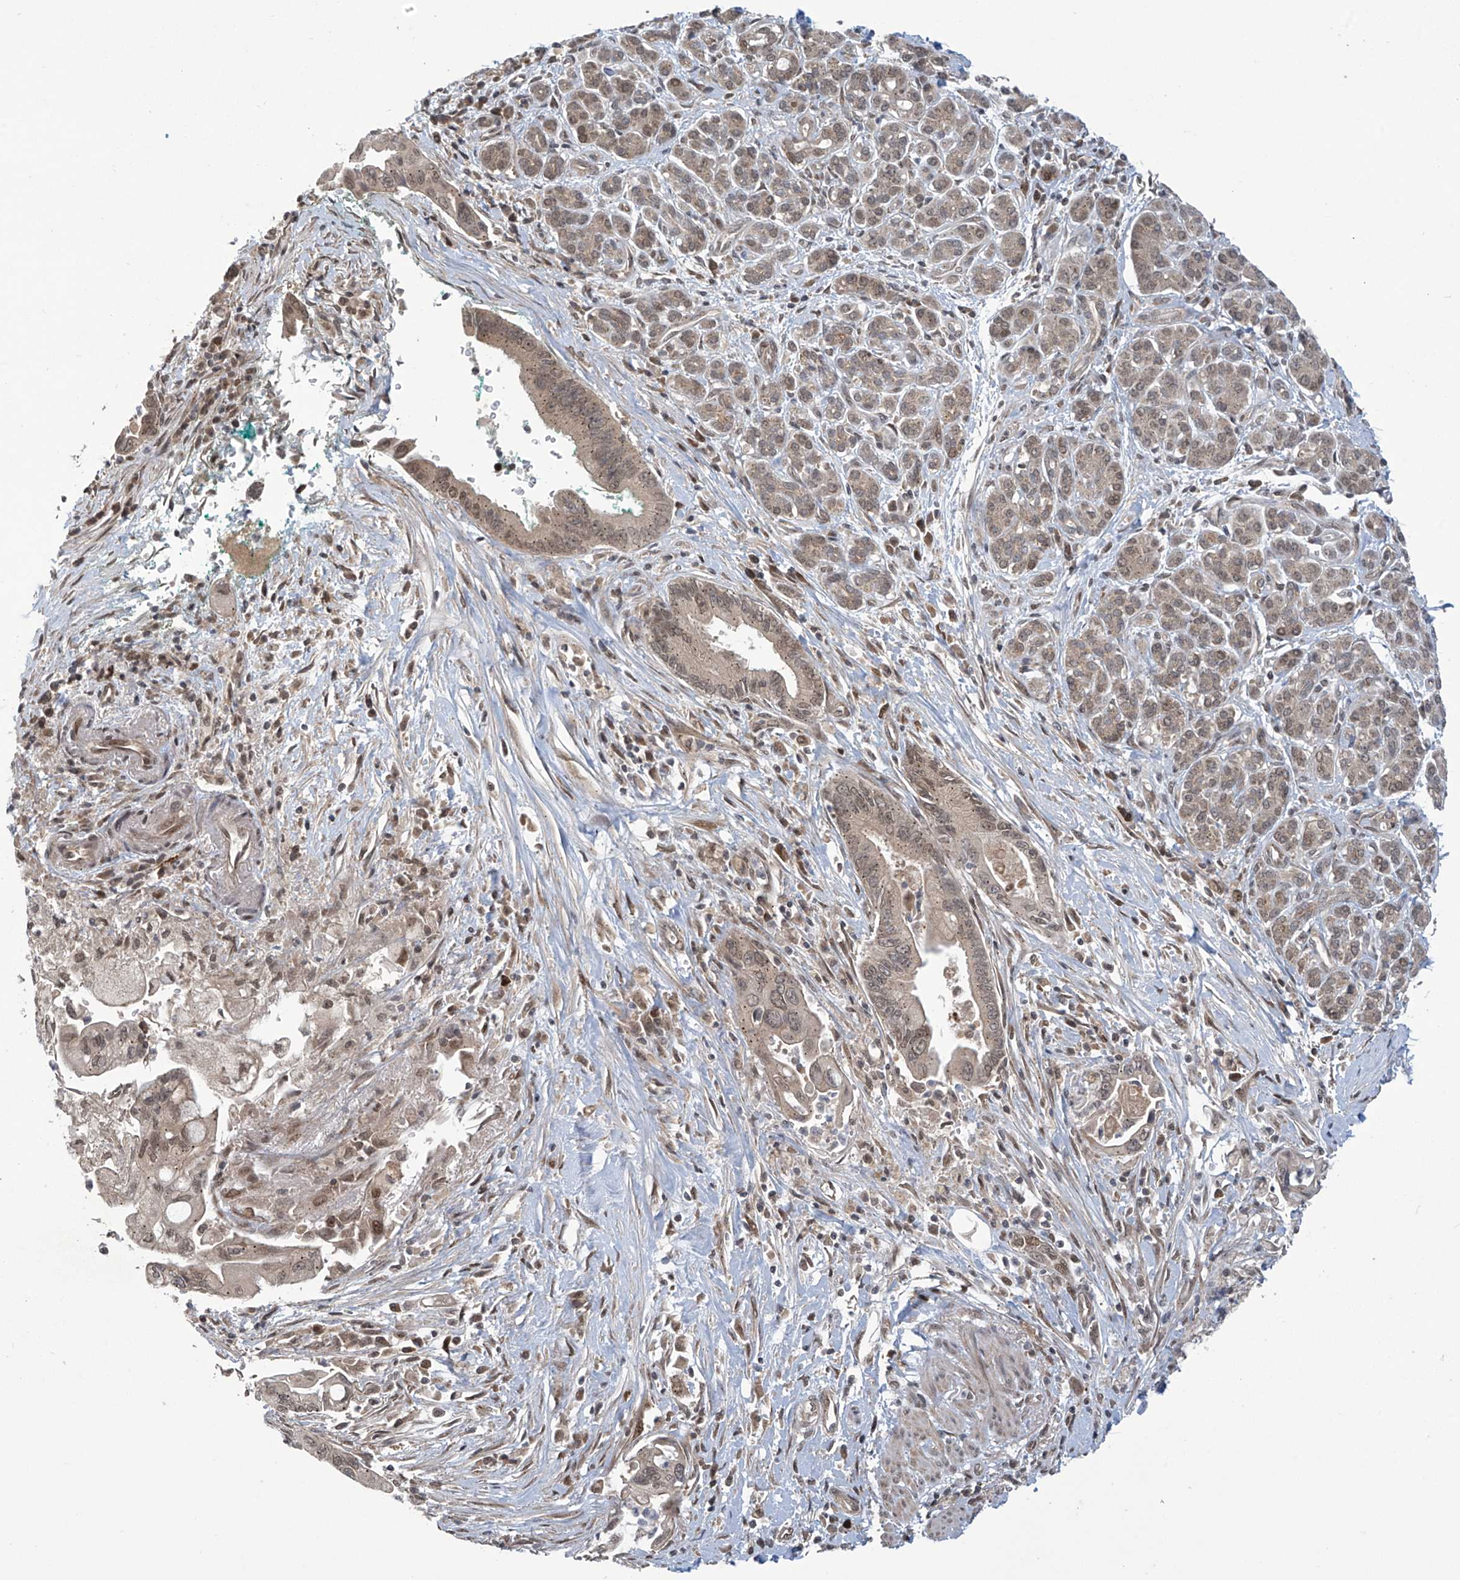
{"staining": {"intensity": "weak", "quantity": ">75%", "location": "cytoplasmic/membranous,nuclear"}, "tissue": "pancreatic cancer", "cell_type": "Tumor cells", "image_type": "cancer", "snomed": [{"axis": "morphology", "description": "Adenocarcinoma, NOS"}, {"axis": "topography", "description": "Pancreas"}], "caption": "Immunohistochemical staining of adenocarcinoma (pancreatic) reveals low levels of weak cytoplasmic/membranous and nuclear expression in about >75% of tumor cells.", "gene": "ABHD13", "patient": {"sex": "male", "age": 78}}